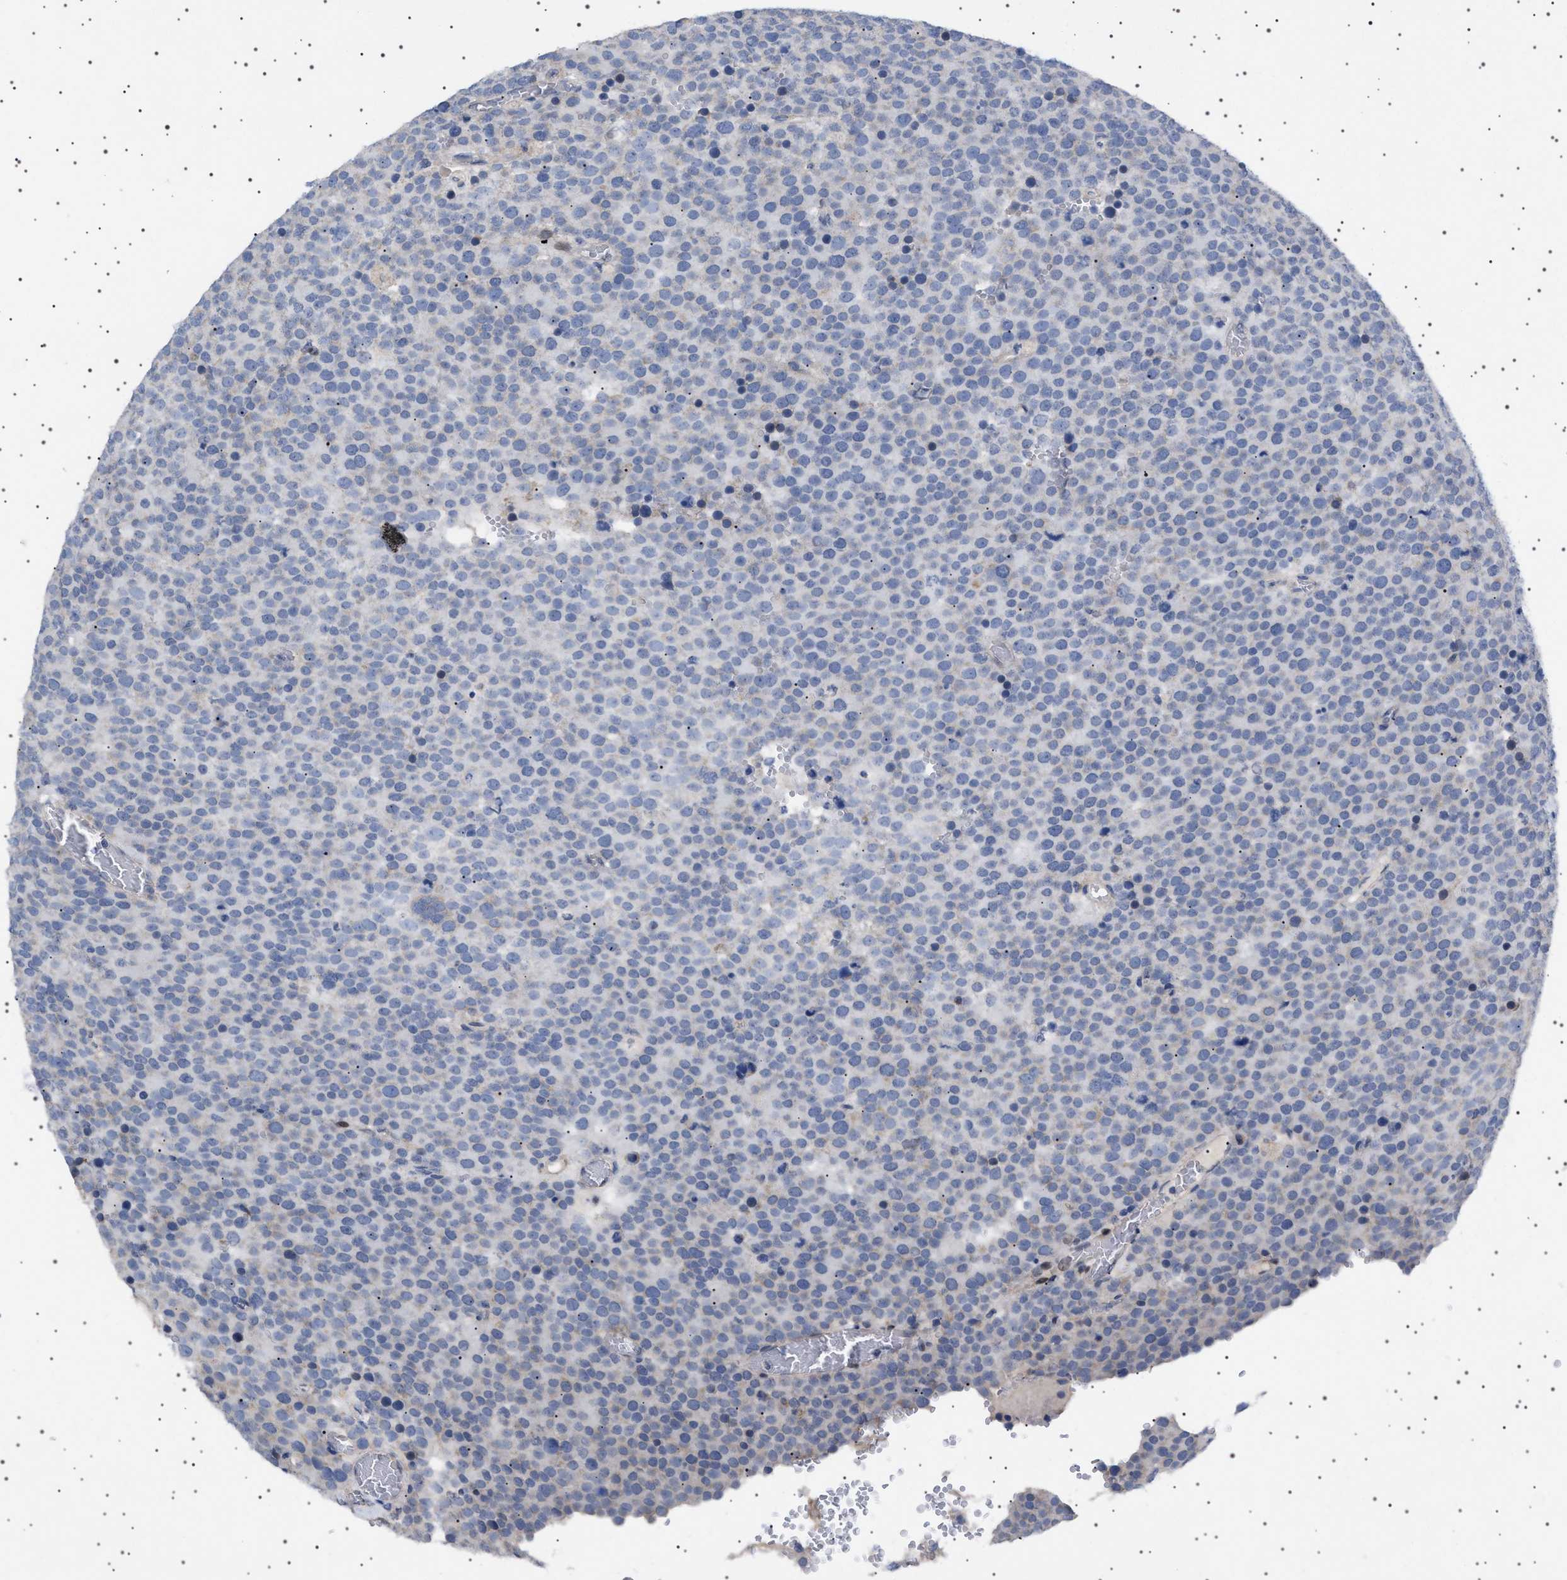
{"staining": {"intensity": "negative", "quantity": "none", "location": "none"}, "tissue": "testis cancer", "cell_type": "Tumor cells", "image_type": "cancer", "snomed": [{"axis": "morphology", "description": "Normal tissue, NOS"}, {"axis": "morphology", "description": "Seminoma, NOS"}, {"axis": "topography", "description": "Testis"}], "caption": "Seminoma (testis) stained for a protein using immunohistochemistry exhibits no positivity tumor cells.", "gene": "HTR1A", "patient": {"sex": "male", "age": 71}}